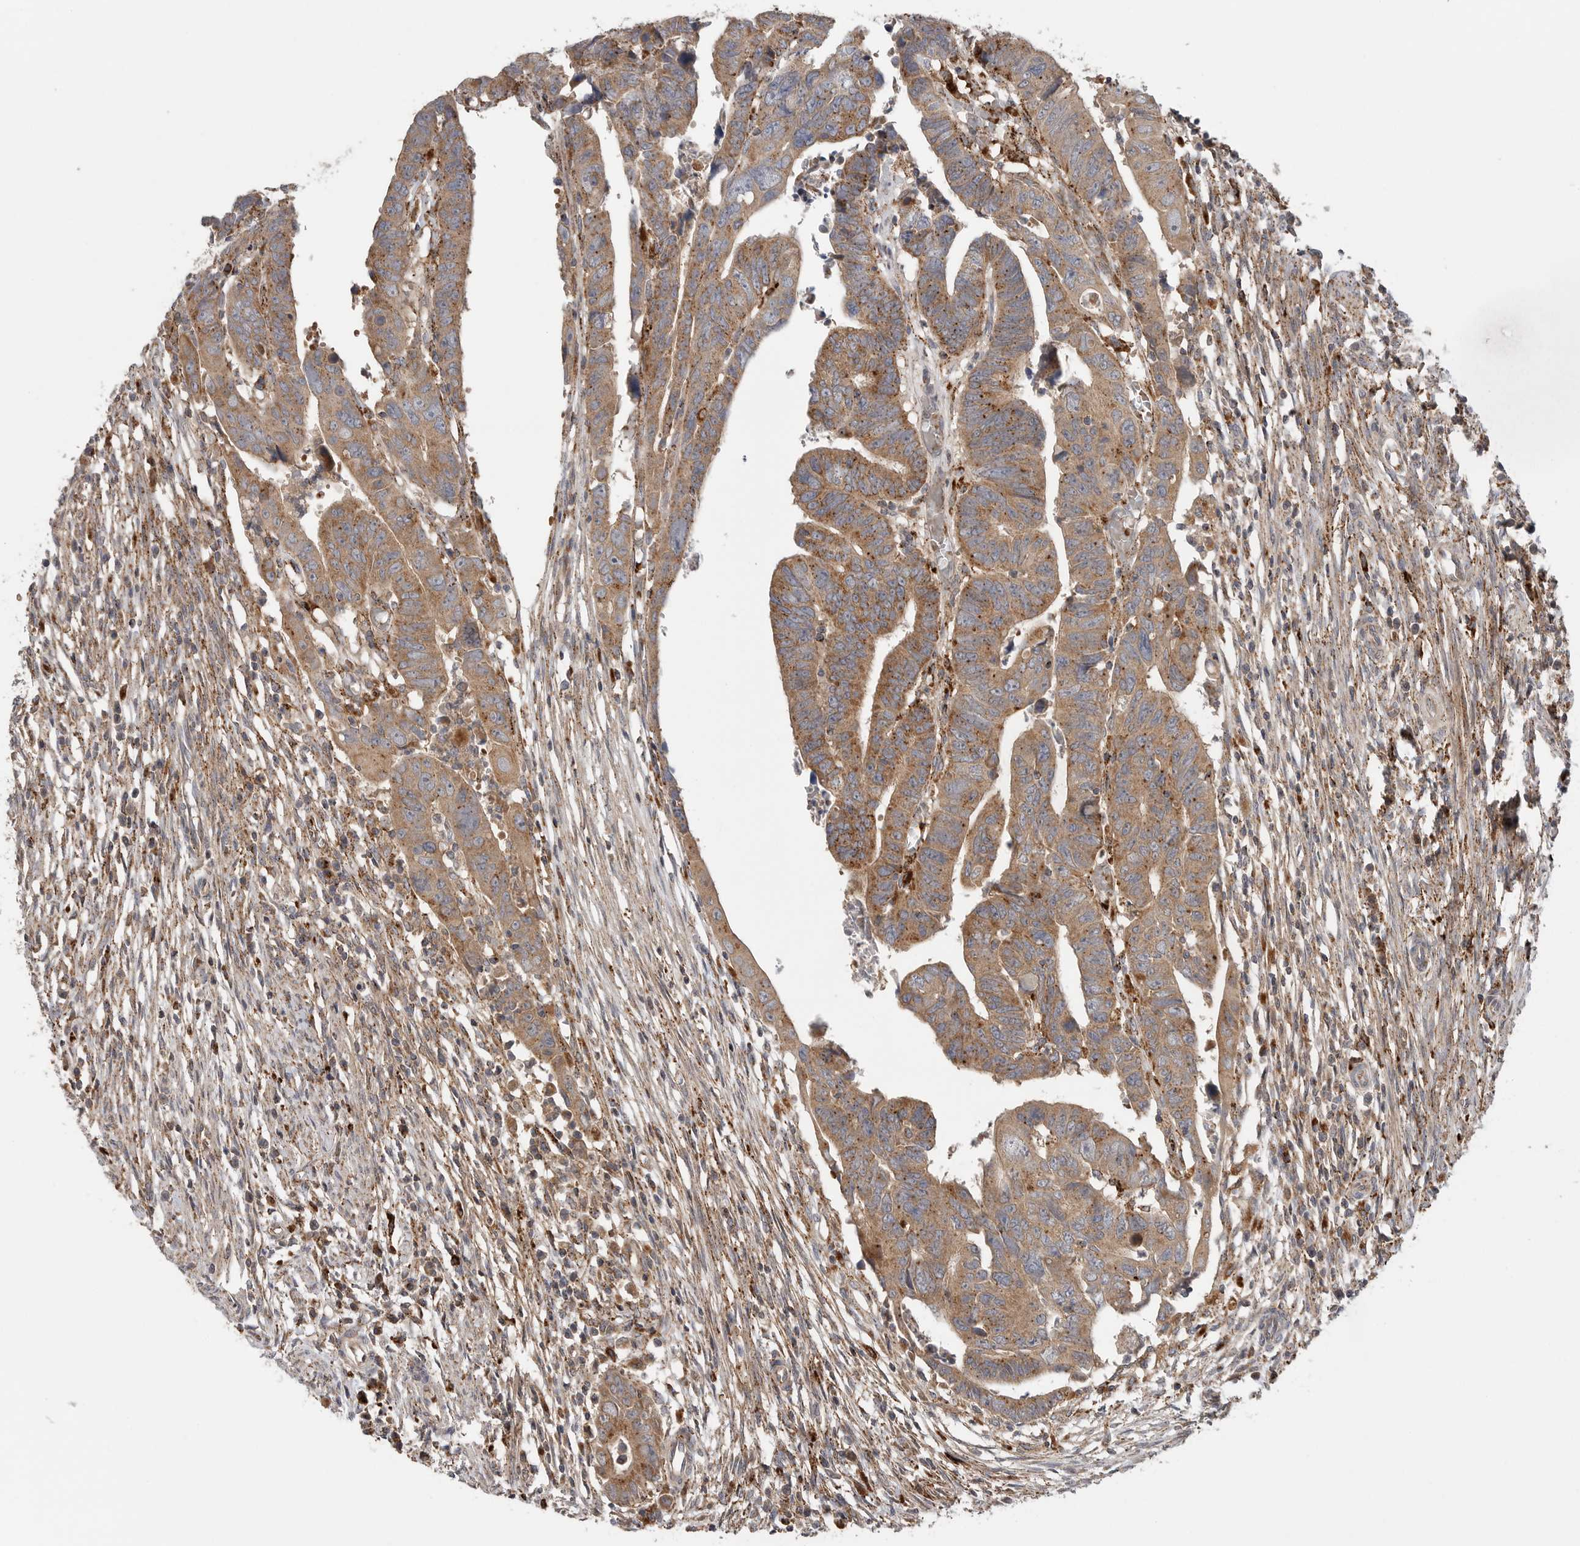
{"staining": {"intensity": "moderate", "quantity": ">75%", "location": "cytoplasmic/membranous"}, "tissue": "colorectal cancer", "cell_type": "Tumor cells", "image_type": "cancer", "snomed": [{"axis": "morphology", "description": "Adenocarcinoma, NOS"}, {"axis": "topography", "description": "Rectum"}], "caption": "Immunohistochemical staining of colorectal cancer demonstrates medium levels of moderate cytoplasmic/membranous protein staining in approximately >75% of tumor cells. Using DAB (brown) and hematoxylin (blue) stains, captured at high magnification using brightfield microscopy.", "gene": "GALNS", "patient": {"sex": "female", "age": 65}}